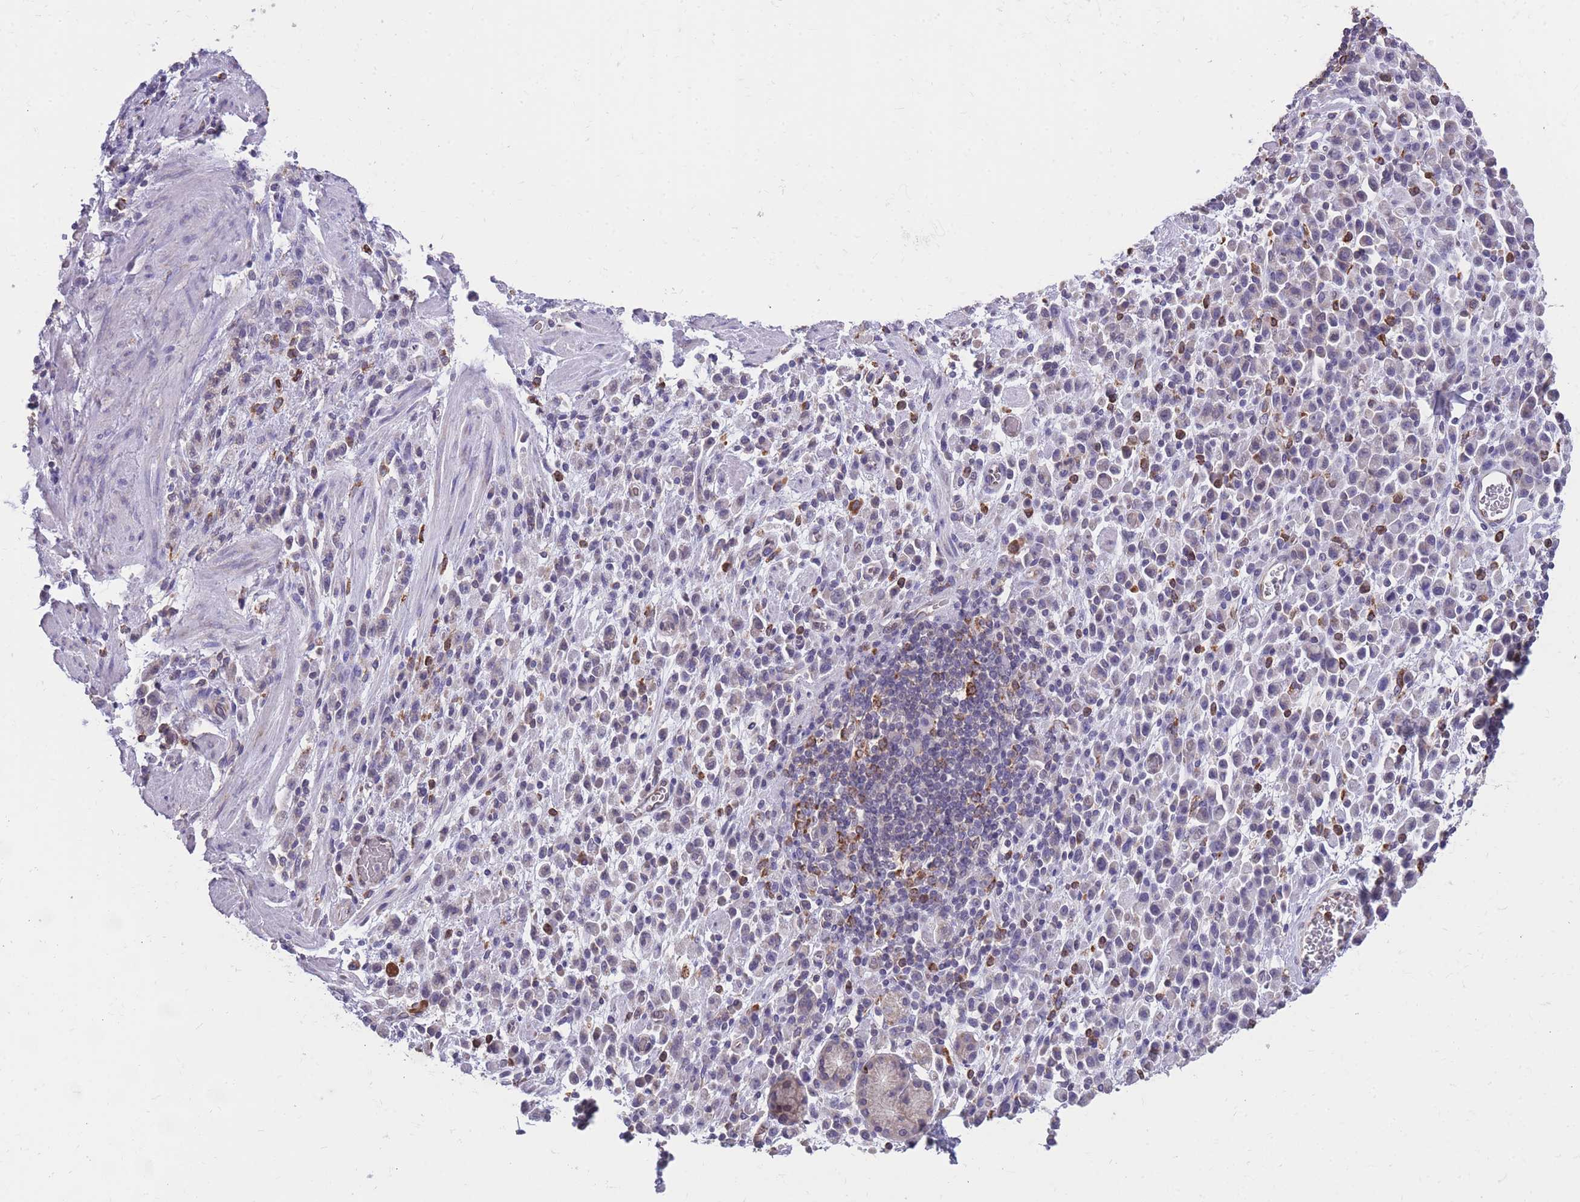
{"staining": {"intensity": "negative", "quantity": "none", "location": "none"}, "tissue": "stomach cancer", "cell_type": "Tumor cells", "image_type": "cancer", "snomed": [{"axis": "morphology", "description": "Adenocarcinoma, NOS"}, {"axis": "topography", "description": "Stomach"}], "caption": "Immunohistochemistry of human stomach adenocarcinoma reveals no expression in tumor cells.", "gene": "ZNF662", "patient": {"sex": "male", "age": 77}}